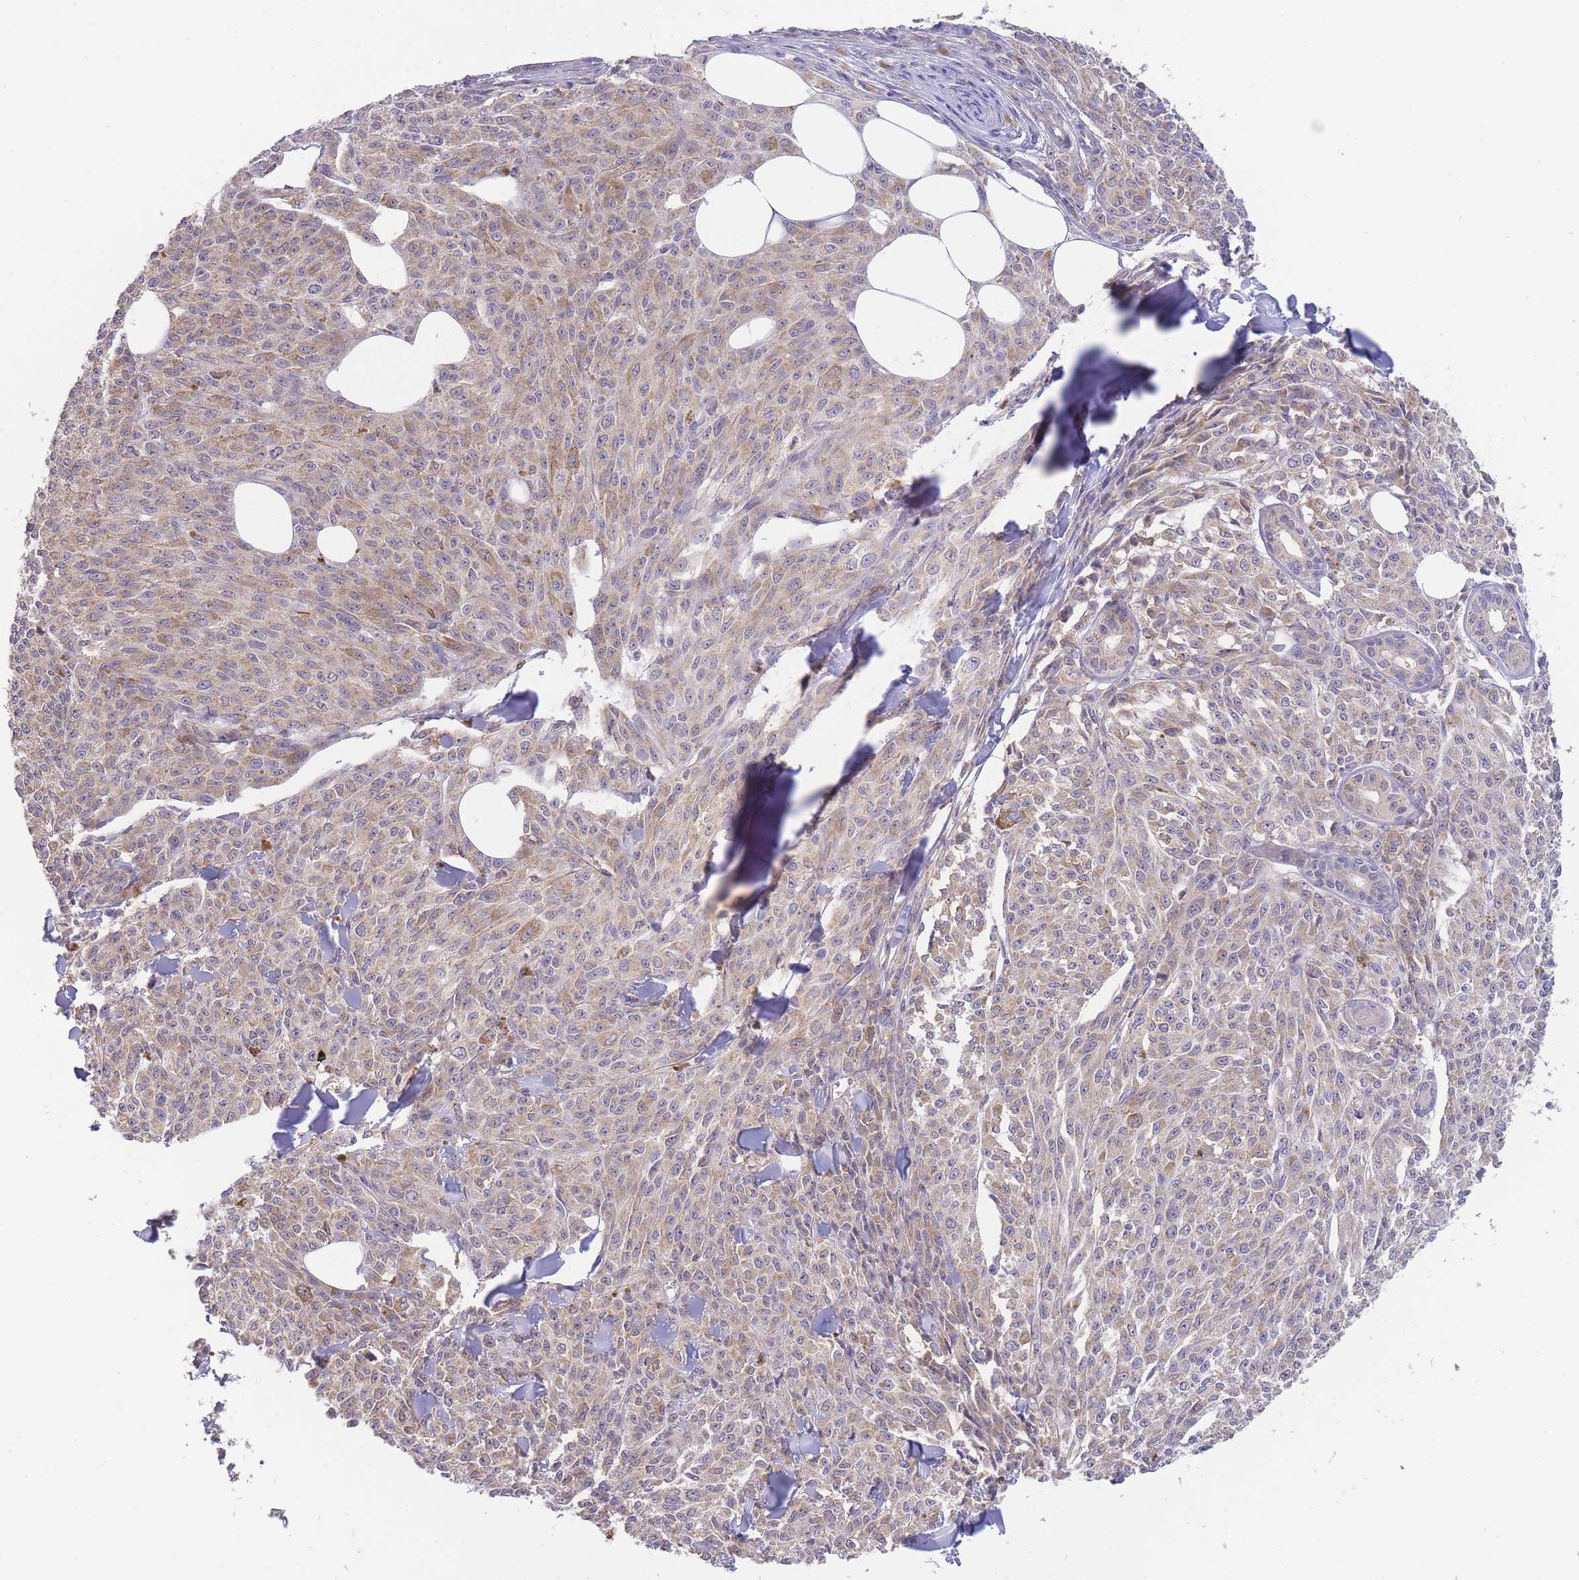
{"staining": {"intensity": "weak", "quantity": "25%-75%", "location": "cytoplasmic/membranous"}, "tissue": "melanoma", "cell_type": "Tumor cells", "image_type": "cancer", "snomed": [{"axis": "morphology", "description": "Malignant melanoma, NOS"}, {"axis": "topography", "description": "Skin"}], "caption": "Brown immunohistochemical staining in human malignant melanoma demonstrates weak cytoplasmic/membranous staining in approximately 25%-75% of tumor cells.", "gene": "NDUFAF5", "patient": {"sex": "female", "age": 52}}